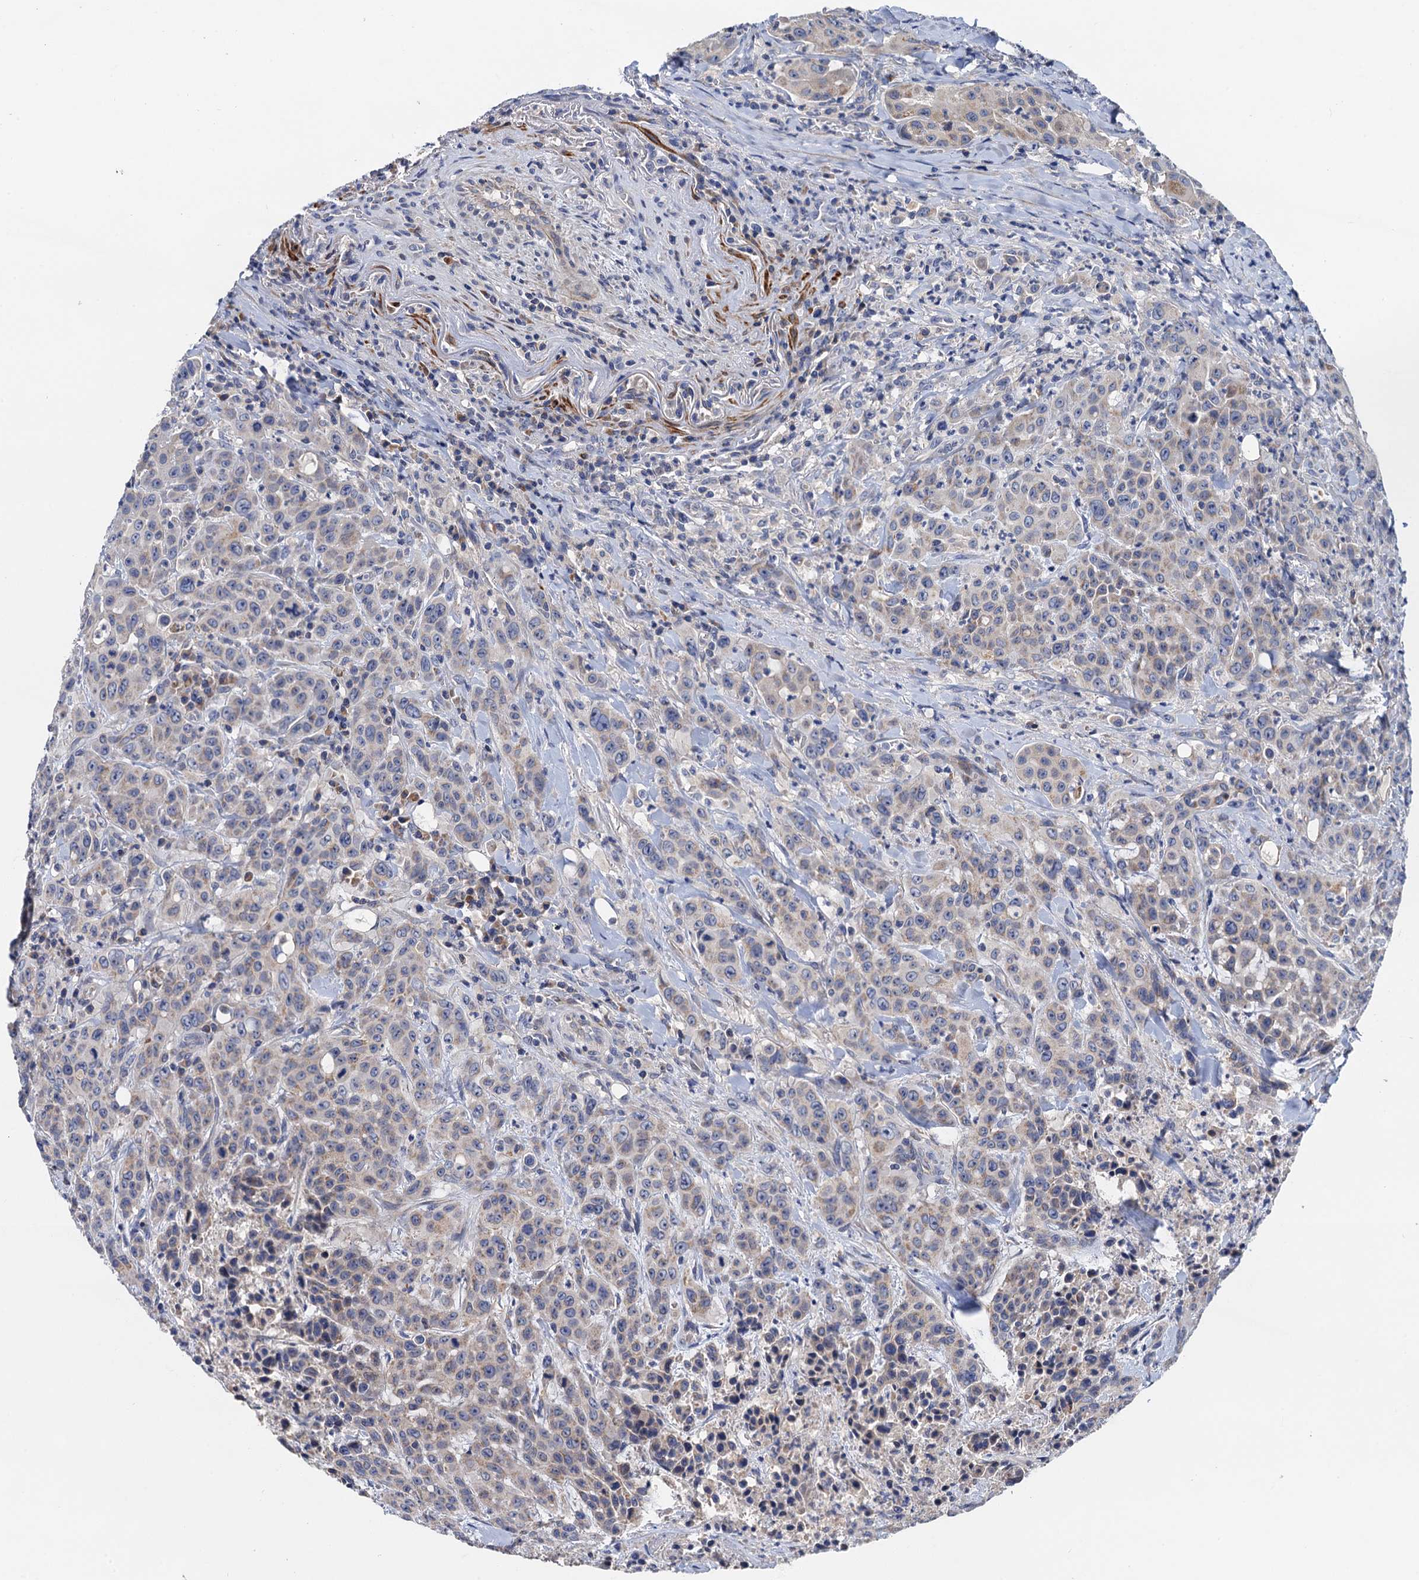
{"staining": {"intensity": "weak", "quantity": "25%-75%", "location": "cytoplasmic/membranous"}, "tissue": "colorectal cancer", "cell_type": "Tumor cells", "image_type": "cancer", "snomed": [{"axis": "morphology", "description": "Adenocarcinoma, NOS"}, {"axis": "topography", "description": "Colon"}], "caption": "Weak cytoplasmic/membranous positivity is seen in approximately 25%-75% of tumor cells in colorectal adenocarcinoma.", "gene": "MRPL48", "patient": {"sex": "male", "age": 62}}